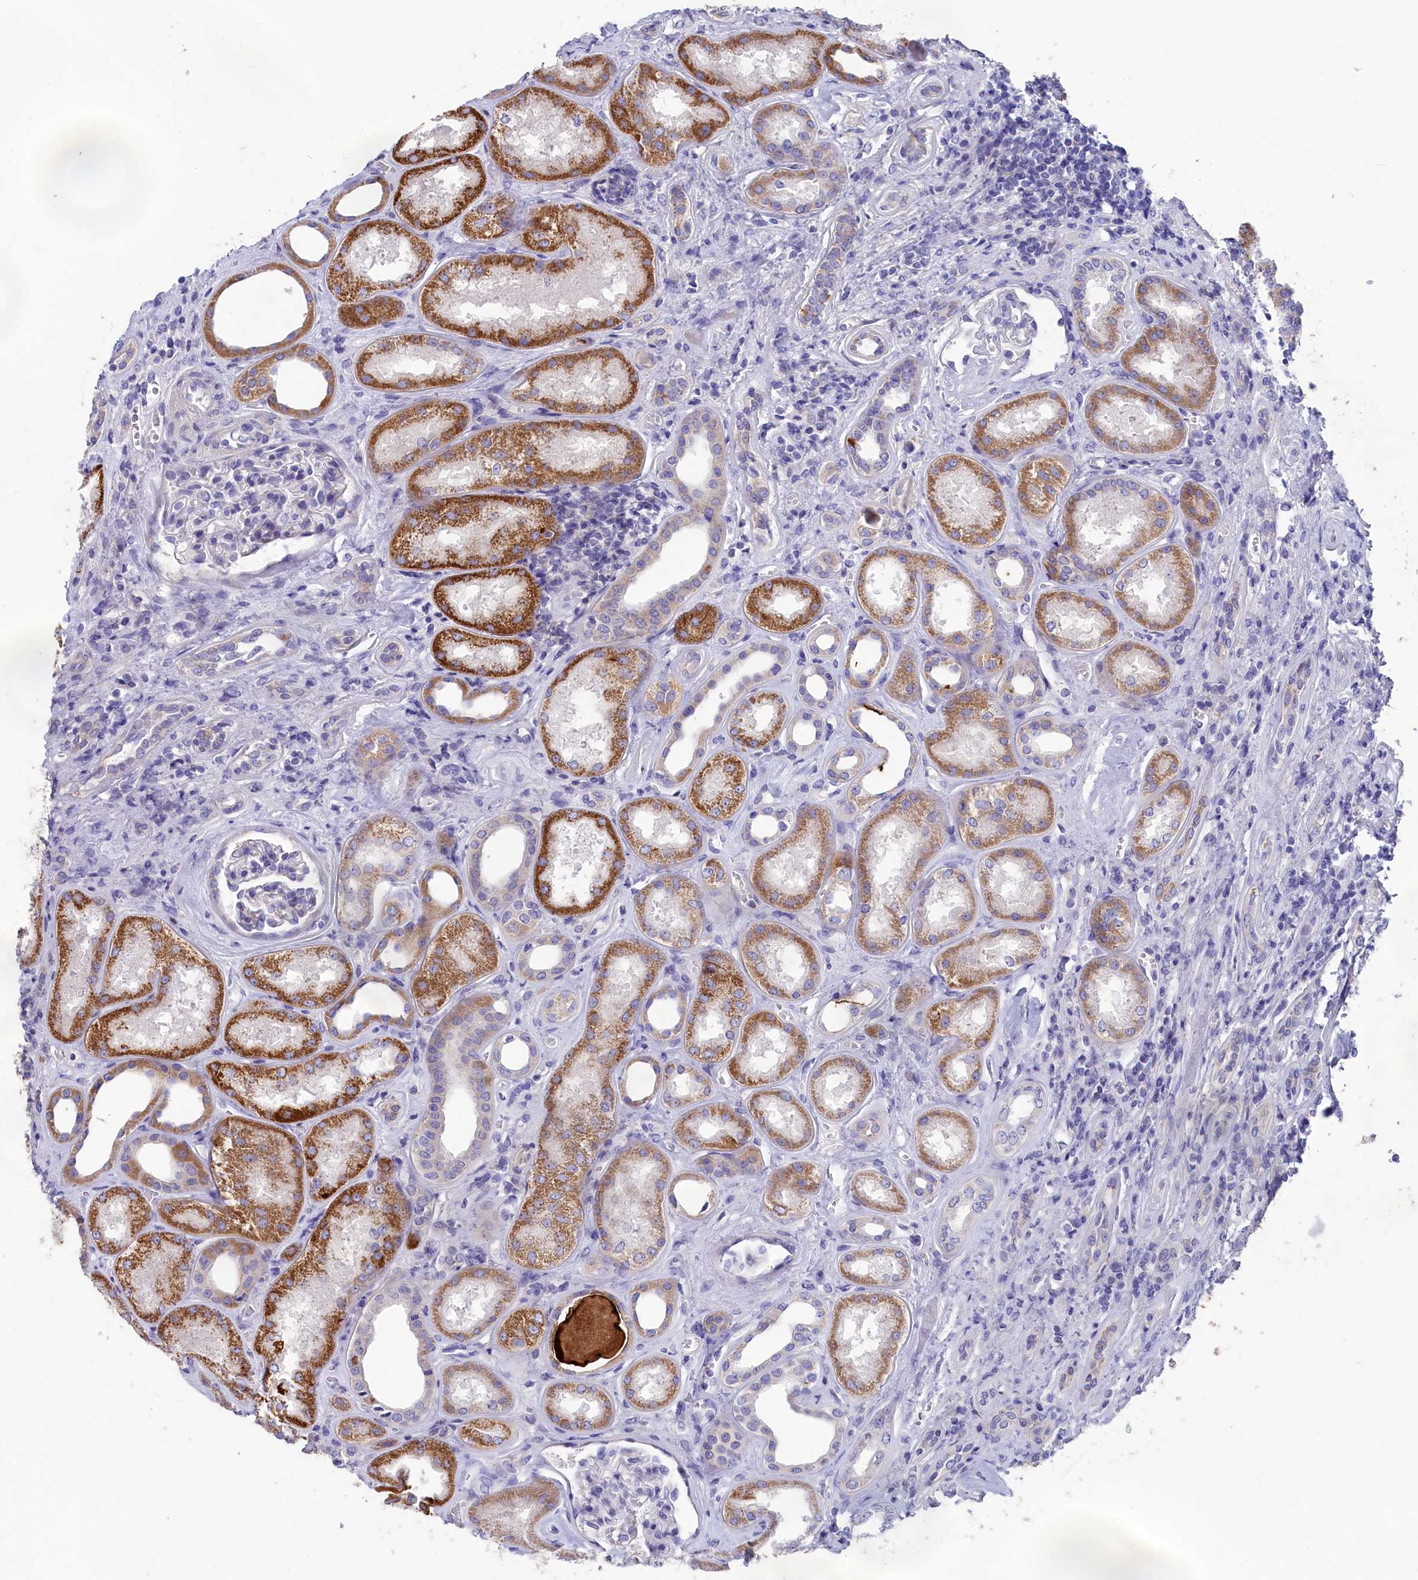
{"staining": {"intensity": "negative", "quantity": "none", "location": "none"}, "tissue": "kidney", "cell_type": "Cells in glomeruli", "image_type": "normal", "snomed": [{"axis": "morphology", "description": "Normal tissue, NOS"}, {"axis": "morphology", "description": "Adenocarcinoma, NOS"}, {"axis": "topography", "description": "Kidney"}], "caption": "This is a photomicrograph of immunohistochemistry staining of benign kidney, which shows no staining in cells in glomeruli.", "gene": "PRDM12", "patient": {"sex": "female", "age": 68}}